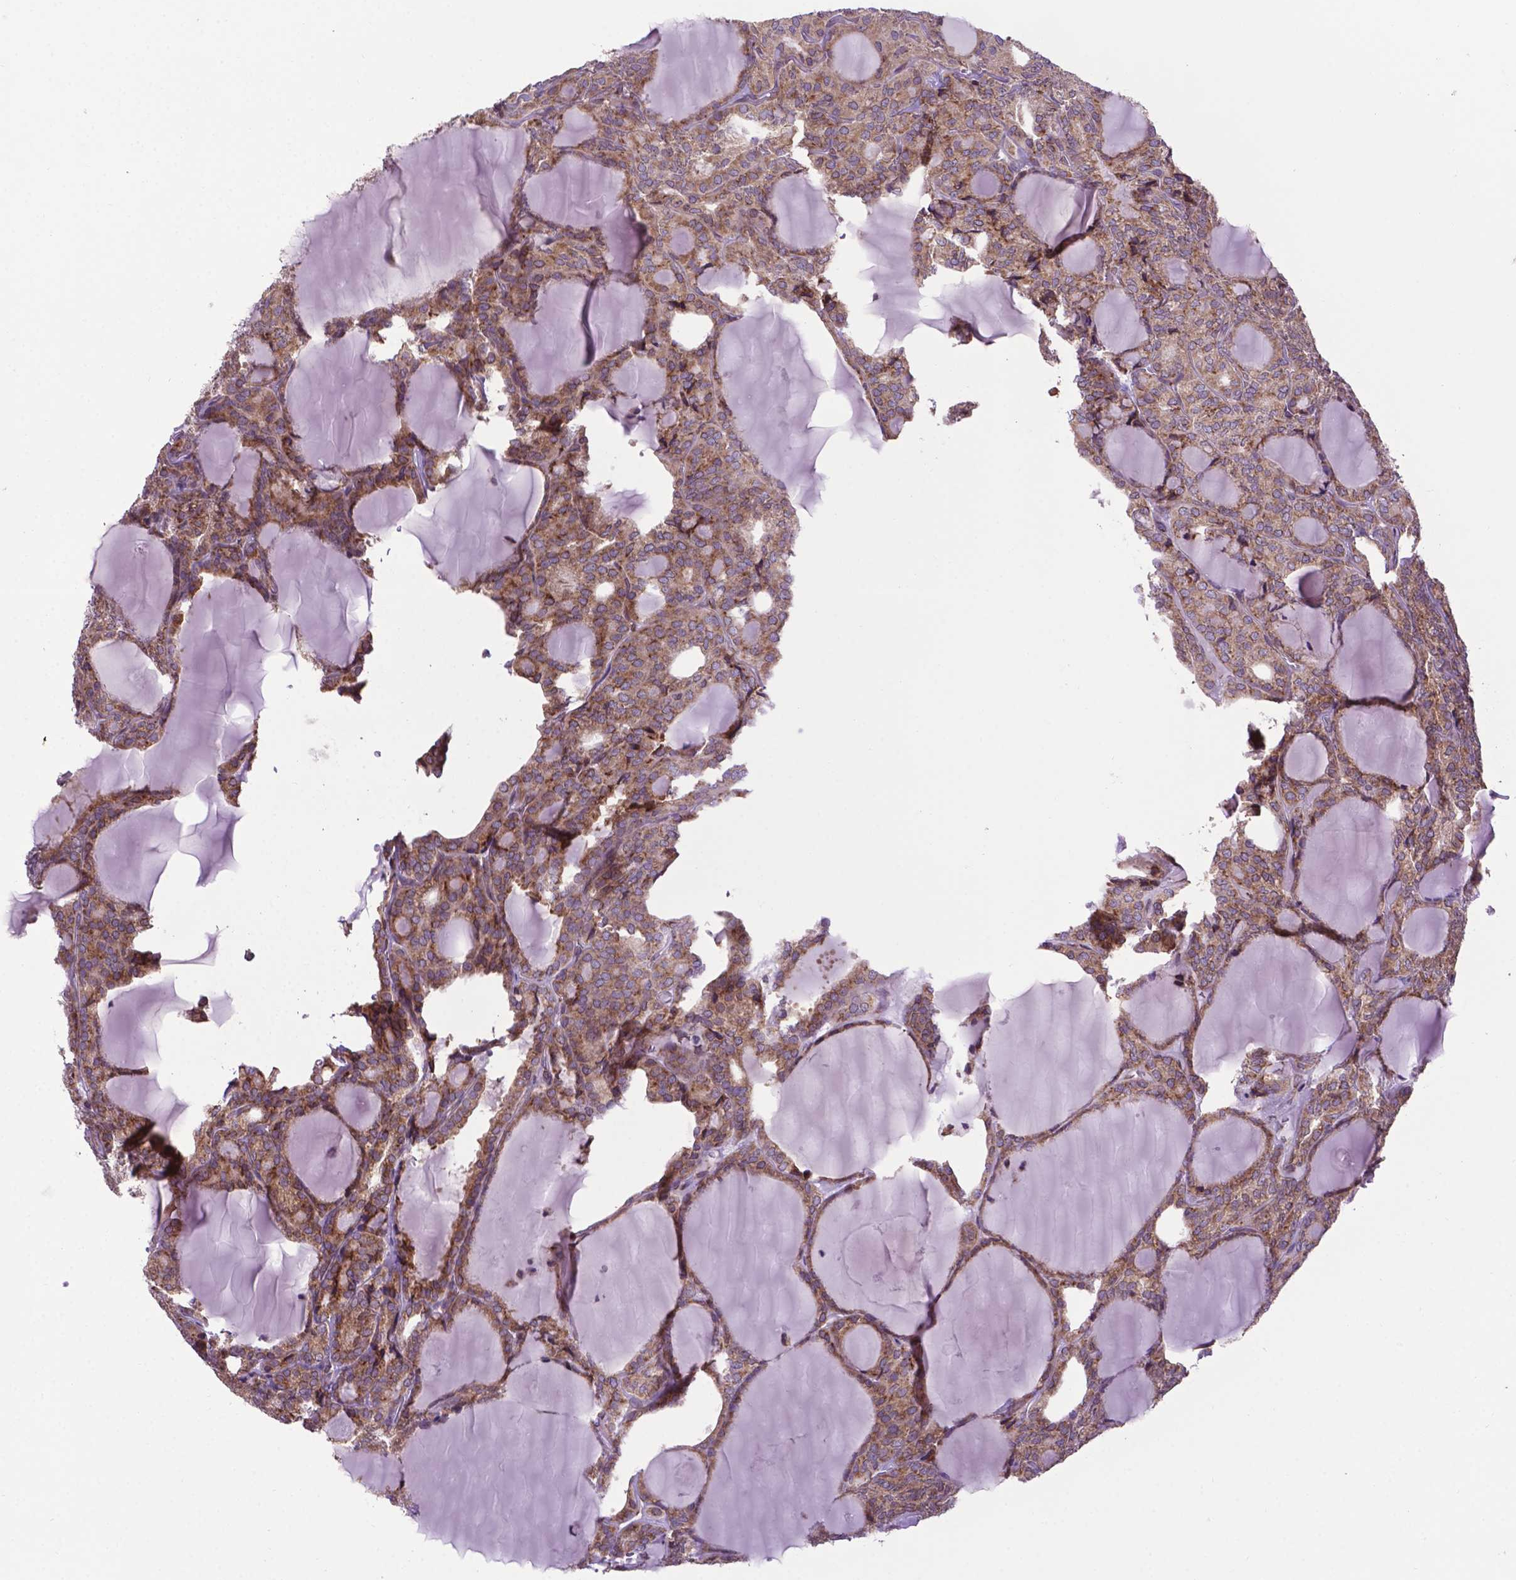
{"staining": {"intensity": "moderate", "quantity": ">75%", "location": "cytoplasmic/membranous"}, "tissue": "thyroid cancer", "cell_type": "Tumor cells", "image_type": "cancer", "snomed": [{"axis": "morphology", "description": "Follicular adenoma carcinoma, NOS"}, {"axis": "topography", "description": "Thyroid gland"}], "caption": "Thyroid follicular adenoma carcinoma was stained to show a protein in brown. There is medium levels of moderate cytoplasmic/membranous expression in about >75% of tumor cells. (DAB (3,3'-diaminobenzidine) = brown stain, brightfield microscopy at high magnification).", "gene": "WDR83OS", "patient": {"sex": "male", "age": 74}}